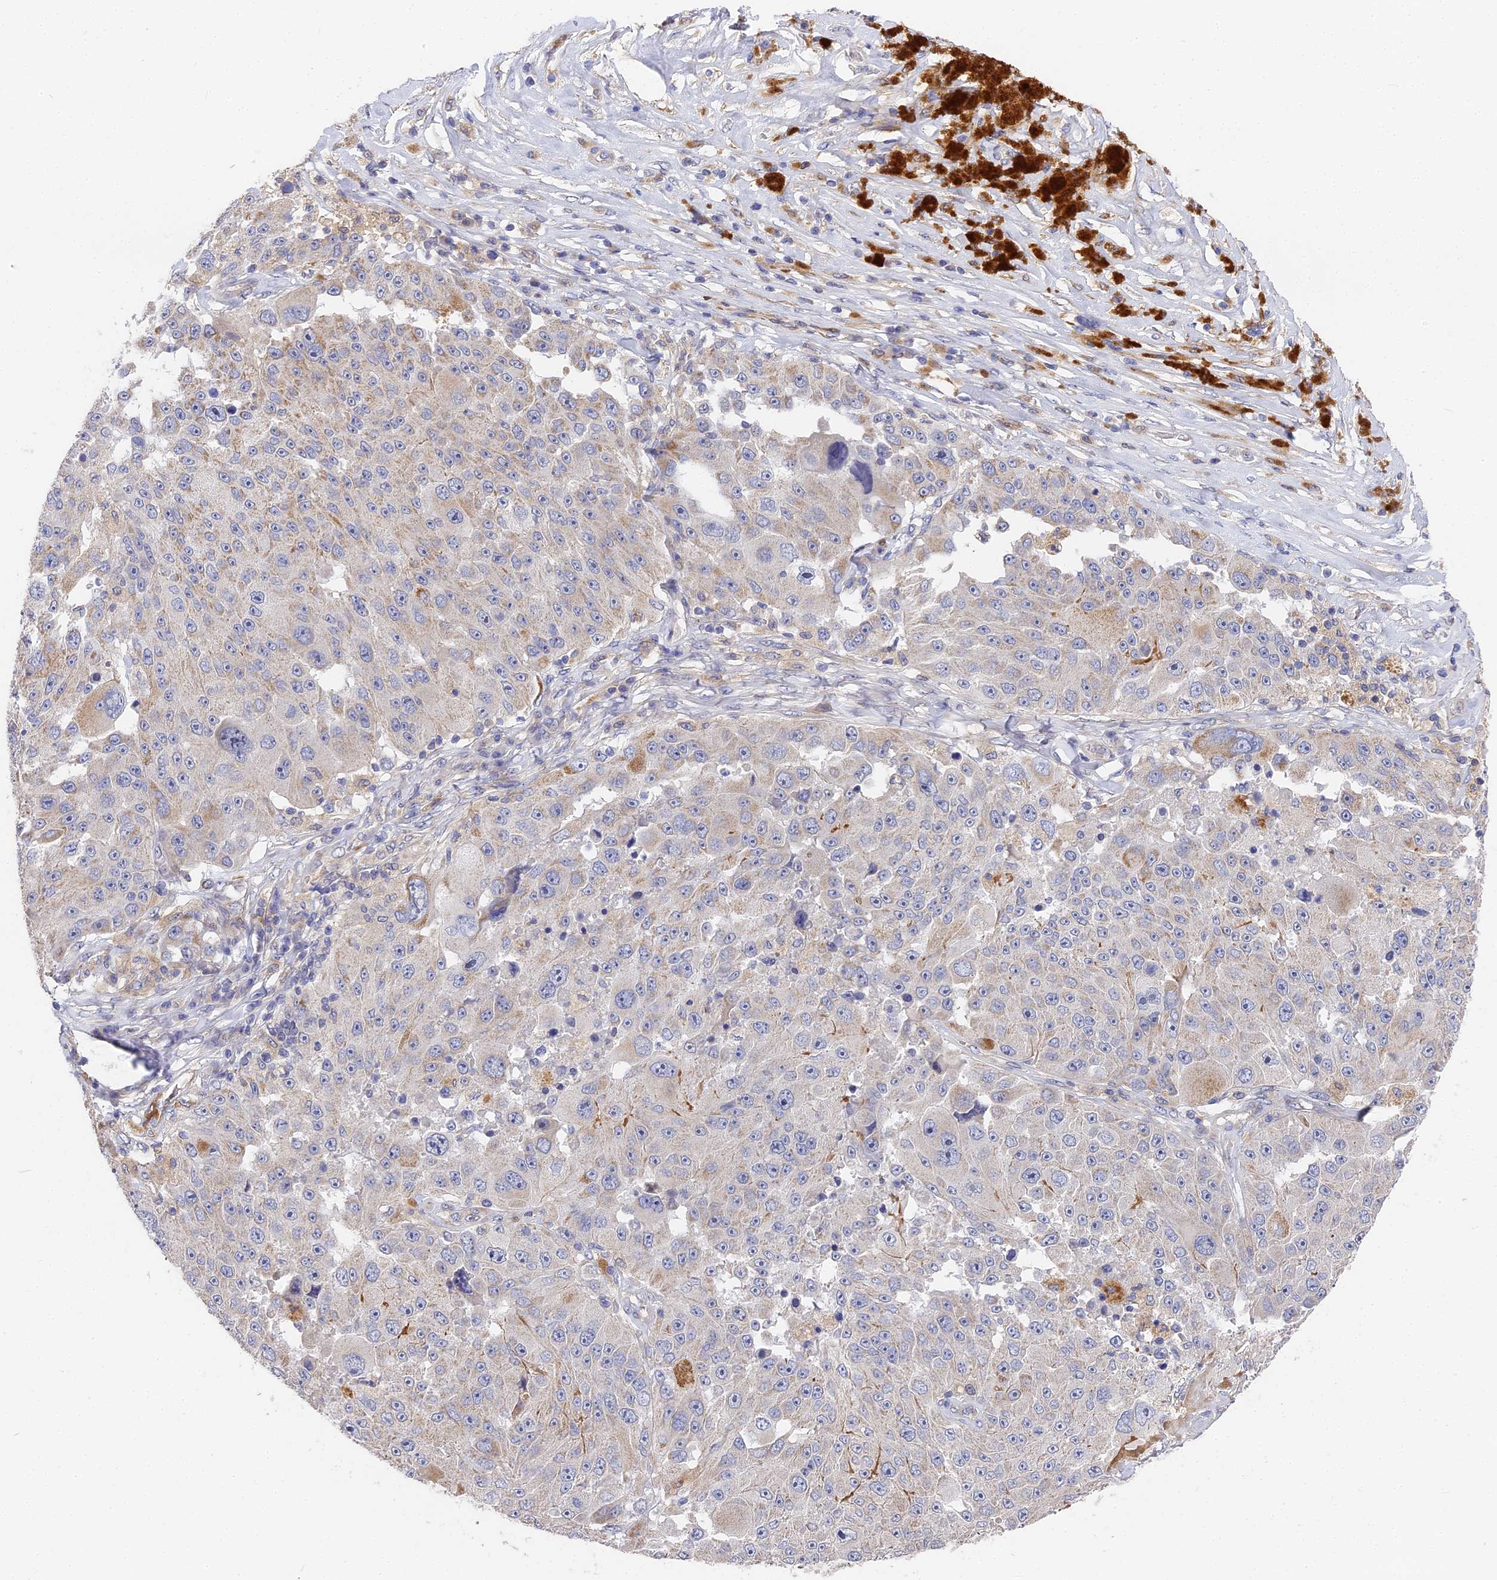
{"staining": {"intensity": "negative", "quantity": "none", "location": "none"}, "tissue": "melanoma", "cell_type": "Tumor cells", "image_type": "cancer", "snomed": [{"axis": "morphology", "description": "Malignant melanoma, Metastatic site"}, {"axis": "topography", "description": "Lymph node"}], "caption": "Immunohistochemistry (IHC) of melanoma demonstrates no staining in tumor cells.", "gene": "CCDC113", "patient": {"sex": "male", "age": 62}}